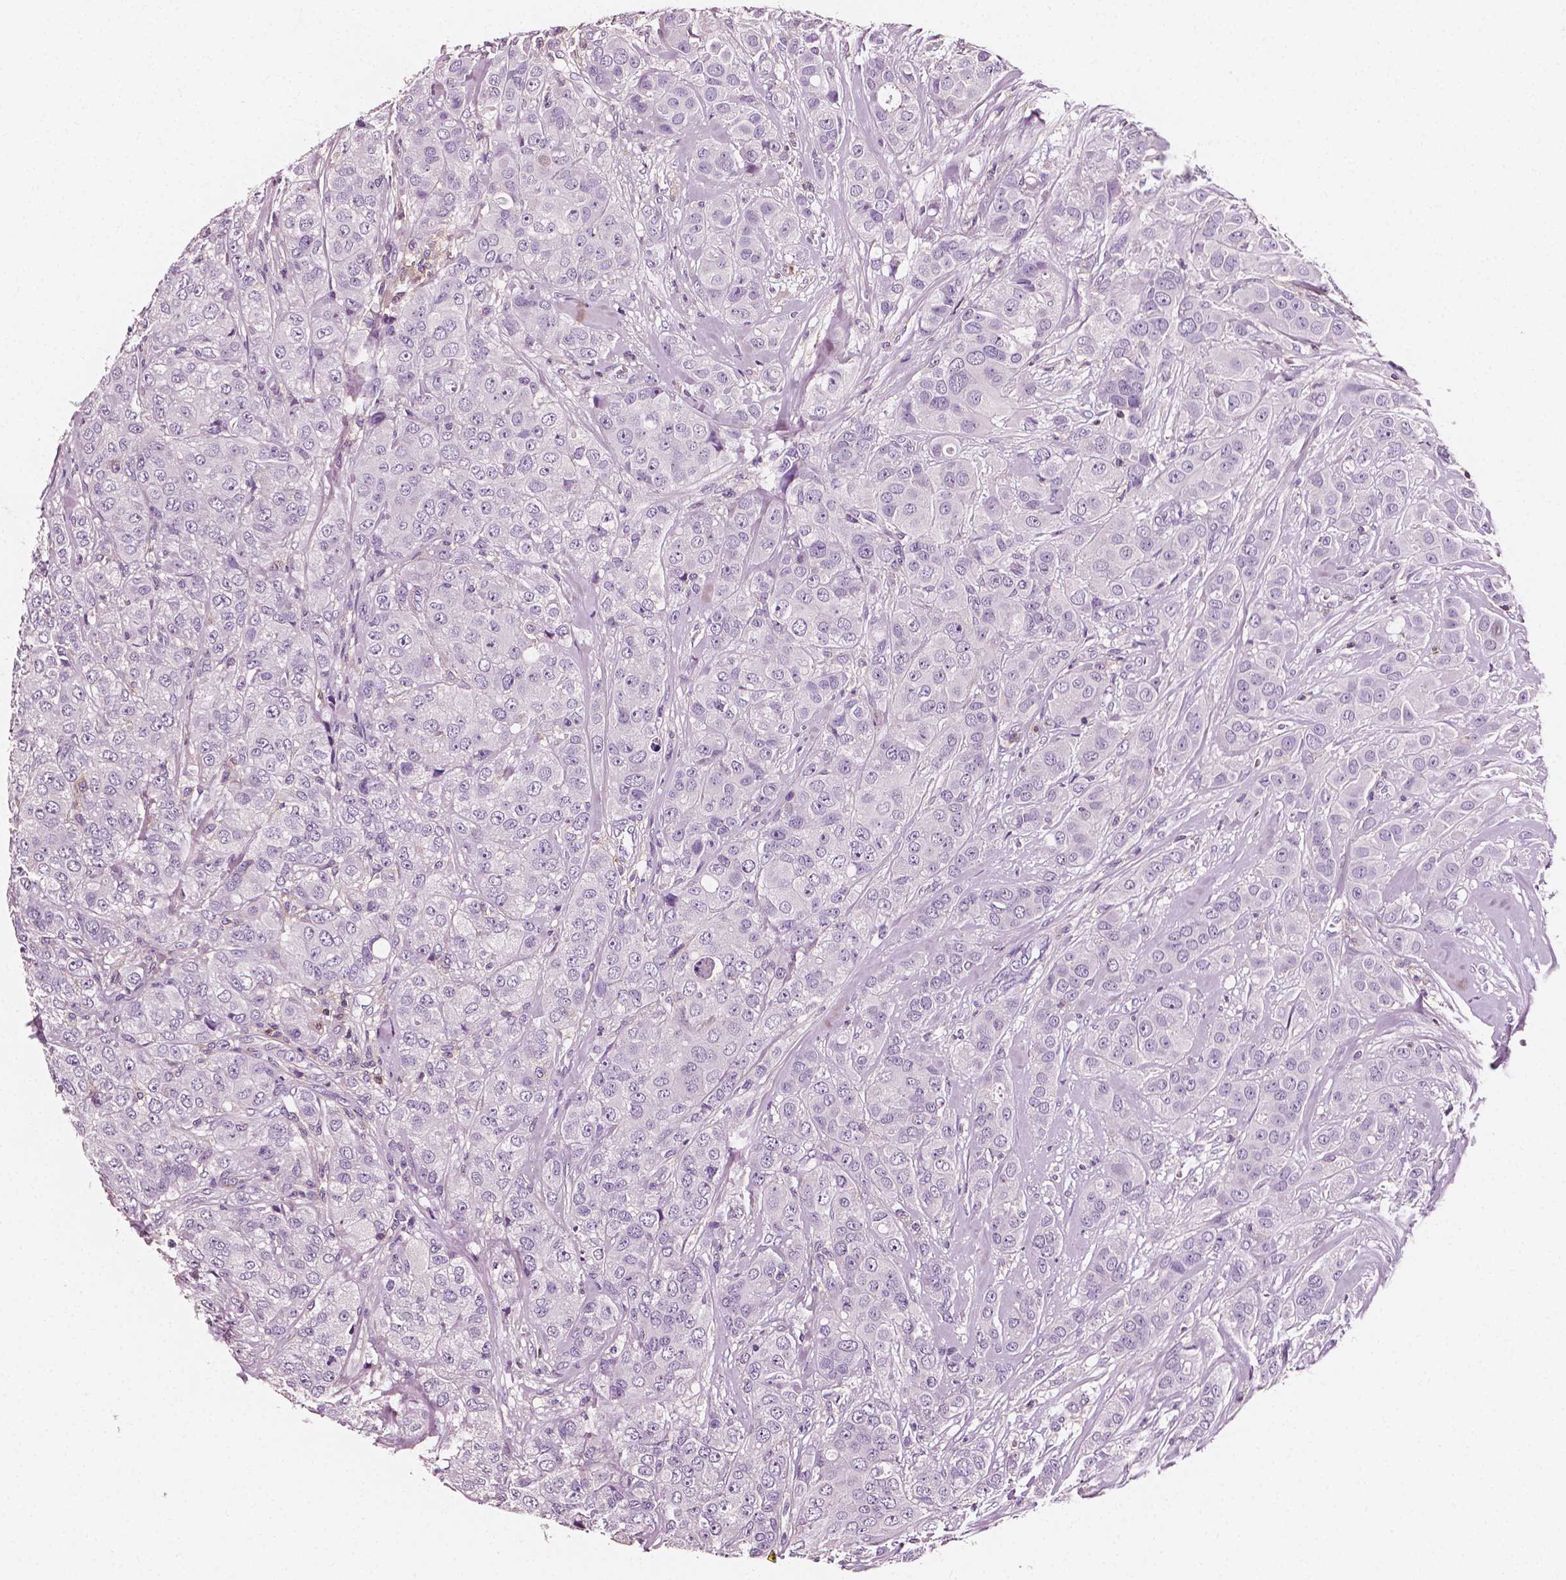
{"staining": {"intensity": "negative", "quantity": "none", "location": "none"}, "tissue": "breast cancer", "cell_type": "Tumor cells", "image_type": "cancer", "snomed": [{"axis": "morphology", "description": "Duct carcinoma"}, {"axis": "topography", "description": "Breast"}], "caption": "Breast cancer was stained to show a protein in brown. There is no significant expression in tumor cells. (Stains: DAB (3,3'-diaminobenzidine) IHC with hematoxylin counter stain, Microscopy: brightfield microscopy at high magnification).", "gene": "PTPRC", "patient": {"sex": "female", "age": 43}}